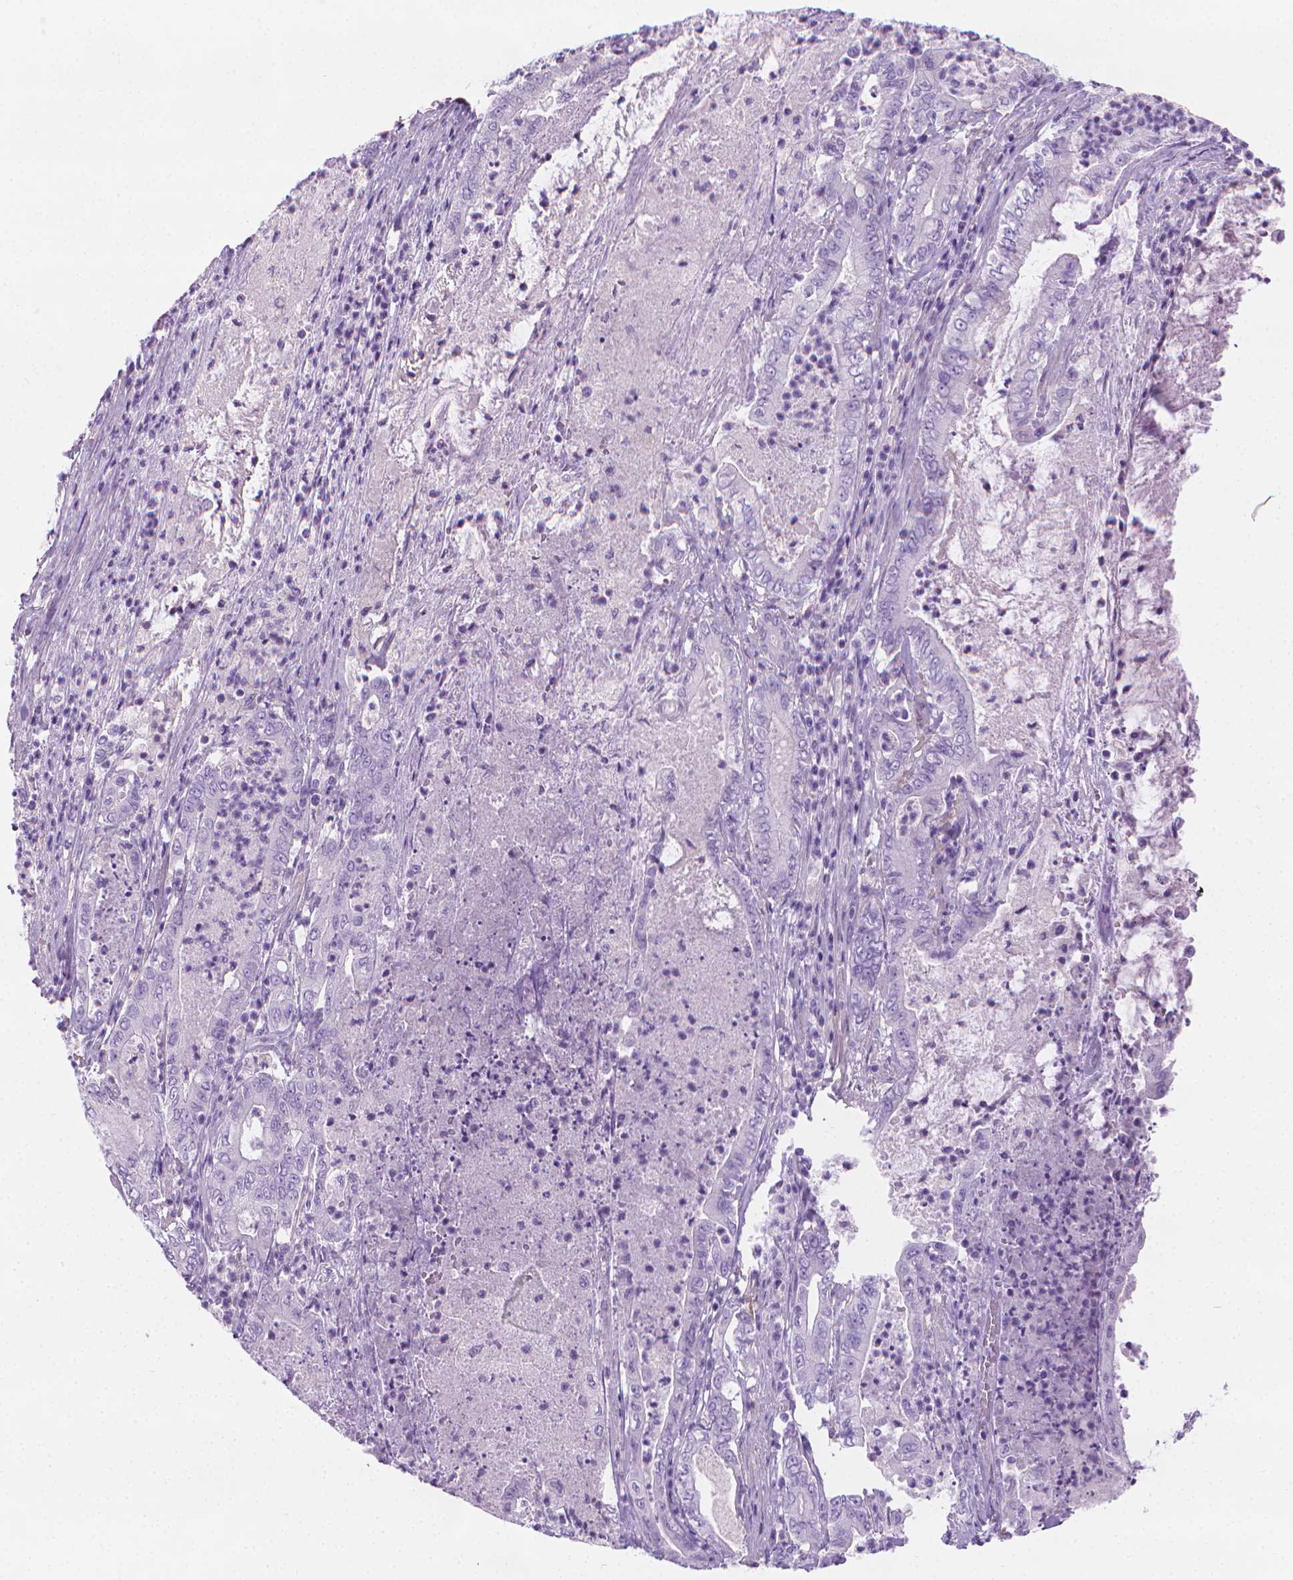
{"staining": {"intensity": "negative", "quantity": "none", "location": "none"}, "tissue": "pancreatic cancer", "cell_type": "Tumor cells", "image_type": "cancer", "snomed": [{"axis": "morphology", "description": "Adenocarcinoma, NOS"}, {"axis": "topography", "description": "Pancreas"}], "caption": "The photomicrograph shows no staining of tumor cells in pancreatic cancer.", "gene": "FASN", "patient": {"sex": "male", "age": 71}}